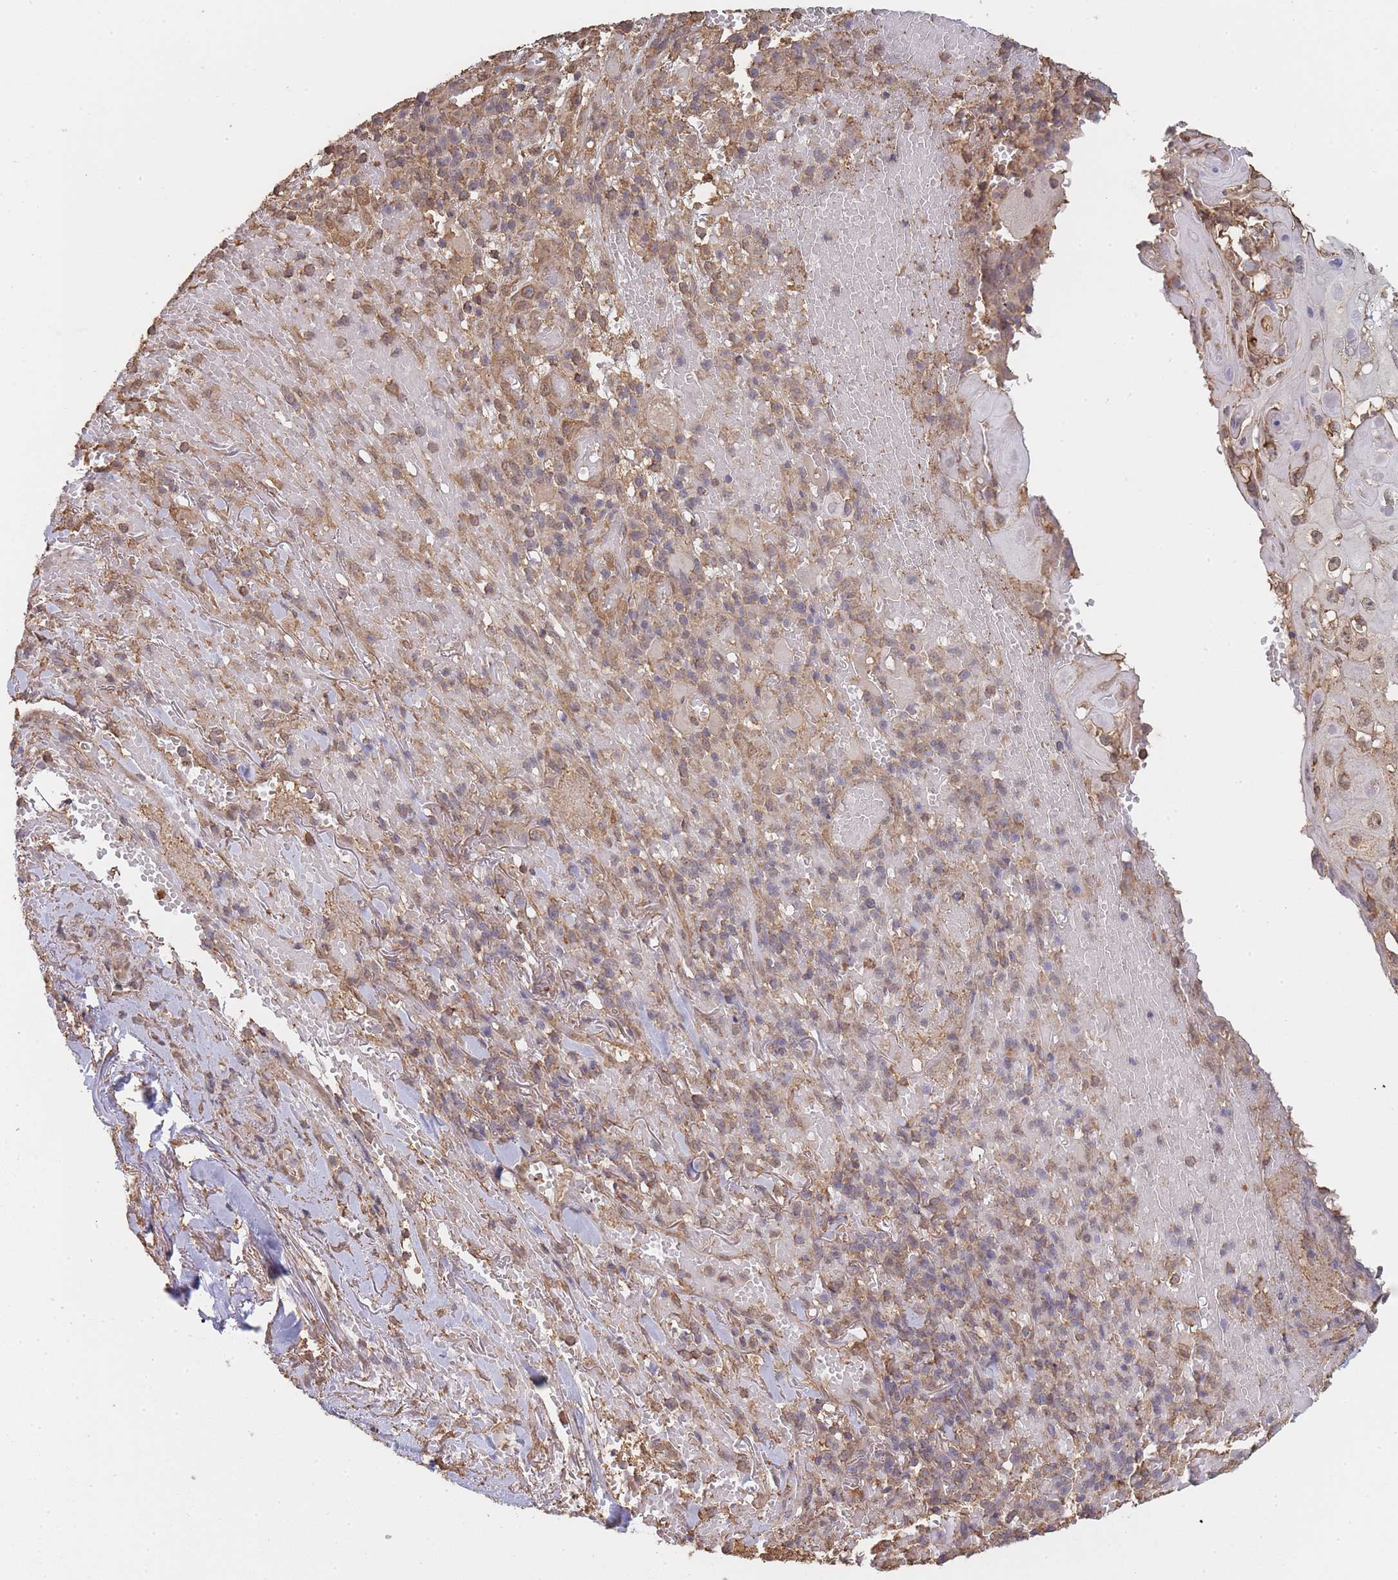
{"staining": {"intensity": "weak", "quantity": ">75%", "location": "nuclear"}, "tissue": "skin cancer", "cell_type": "Tumor cells", "image_type": "cancer", "snomed": [{"axis": "morphology", "description": "Normal tissue, NOS"}, {"axis": "morphology", "description": "Squamous cell carcinoma, NOS"}, {"axis": "topography", "description": "Skin"}, {"axis": "topography", "description": "Cartilage tissue"}], "caption": "This photomicrograph exhibits skin cancer stained with IHC to label a protein in brown. The nuclear of tumor cells show weak positivity for the protein. Nuclei are counter-stained blue.", "gene": "METRN", "patient": {"sex": "female", "age": 79}}